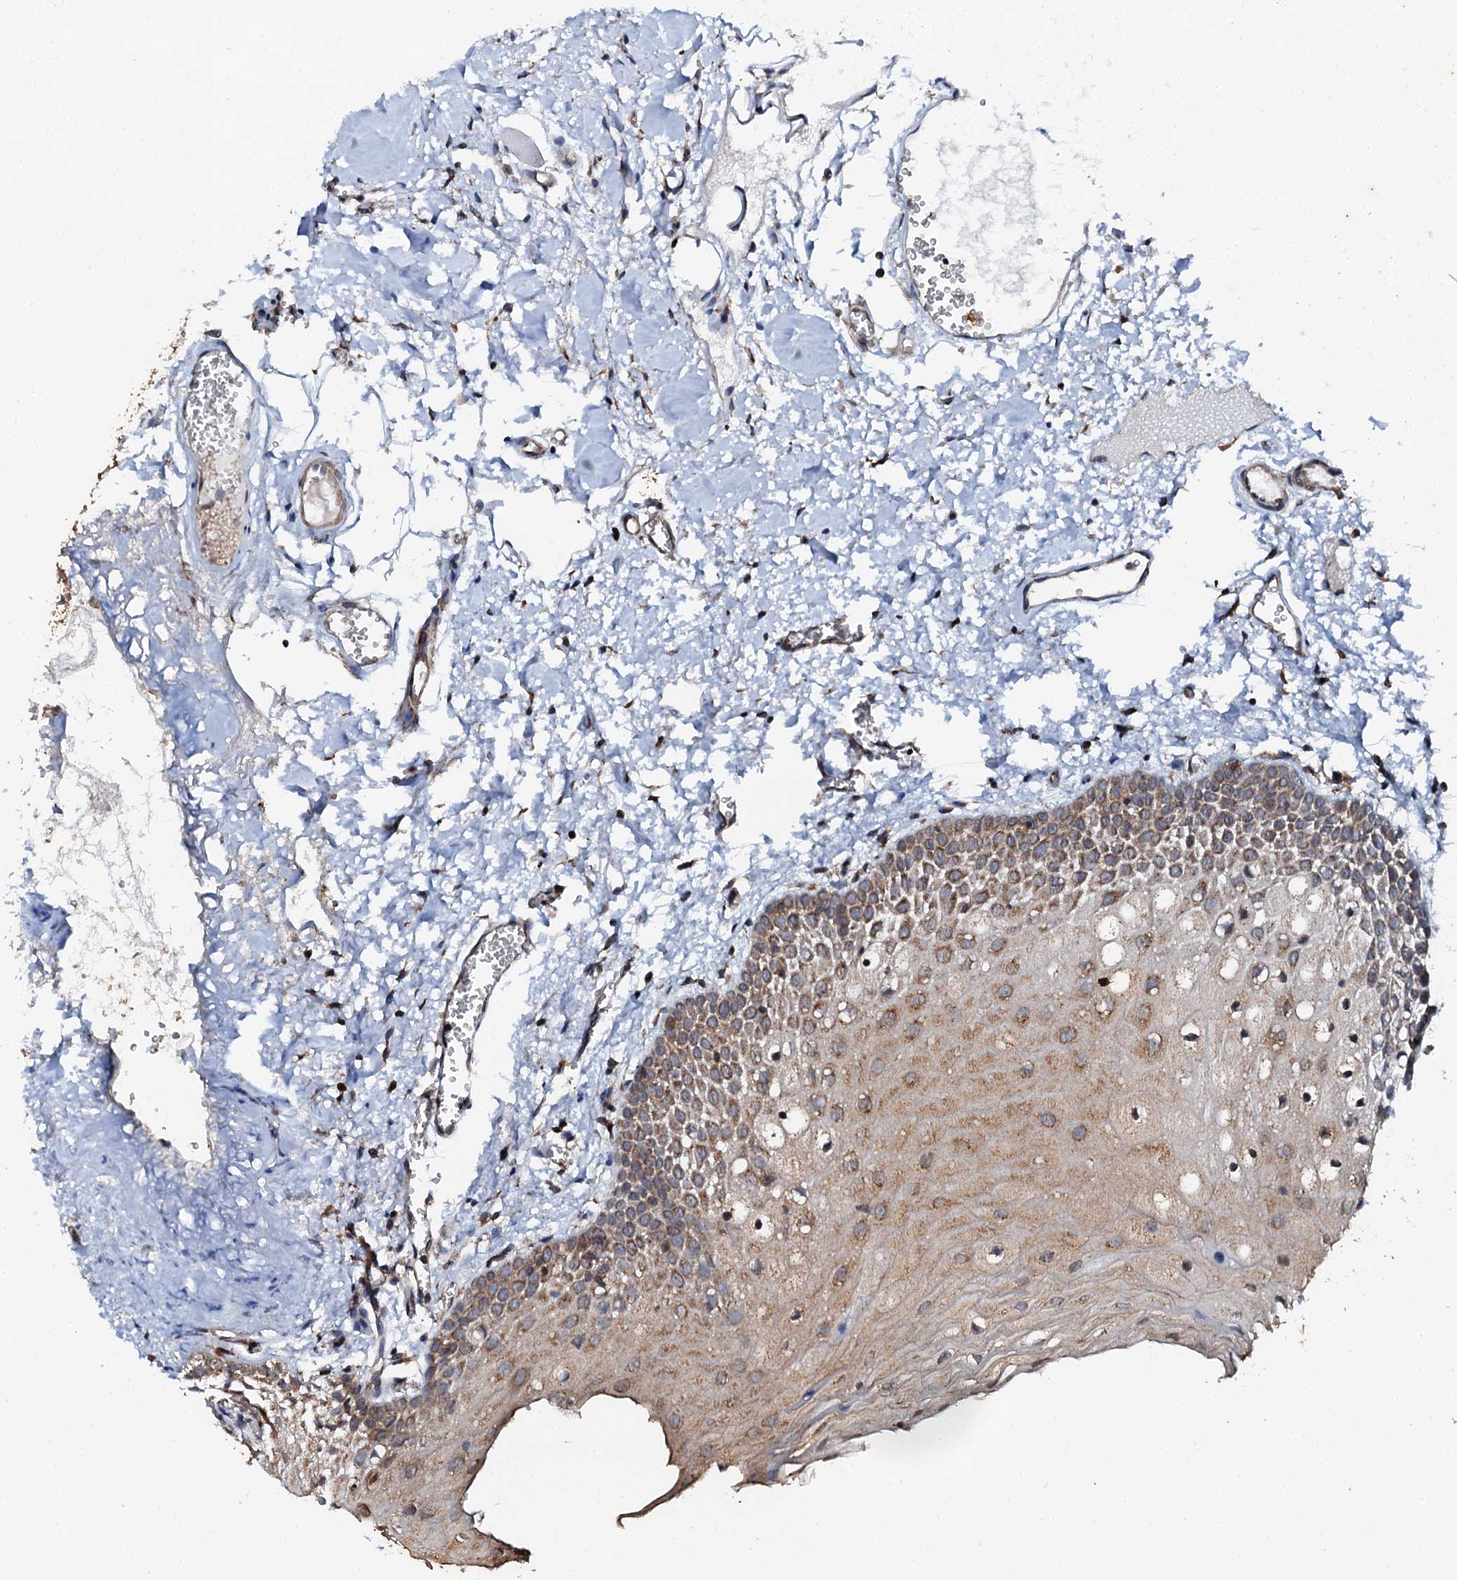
{"staining": {"intensity": "moderate", "quantity": ">75%", "location": "cytoplasmic/membranous"}, "tissue": "oral mucosa", "cell_type": "Squamous epithelial cells", "image_type": "normal", "snomed": [{"axis": "morphology", "description": "Normal tissue, NOS"}, {"axis": "topography", "description": "Oral tissue"}, {"axis": "topography", "description": "Tounge, NOS"}], "caption": "Protein analysis of unremarkable oral mucosa shows moderate cytoplasmic/membranous positivity in approximately >75% of squamous epithelial cells. The staining was performed using DAB, with brown indicating positive protein expression. Nuclei are stained blue with hematoxylin.", "gene": "EDC4", "patient": {"sex": "female", "age": 73}}